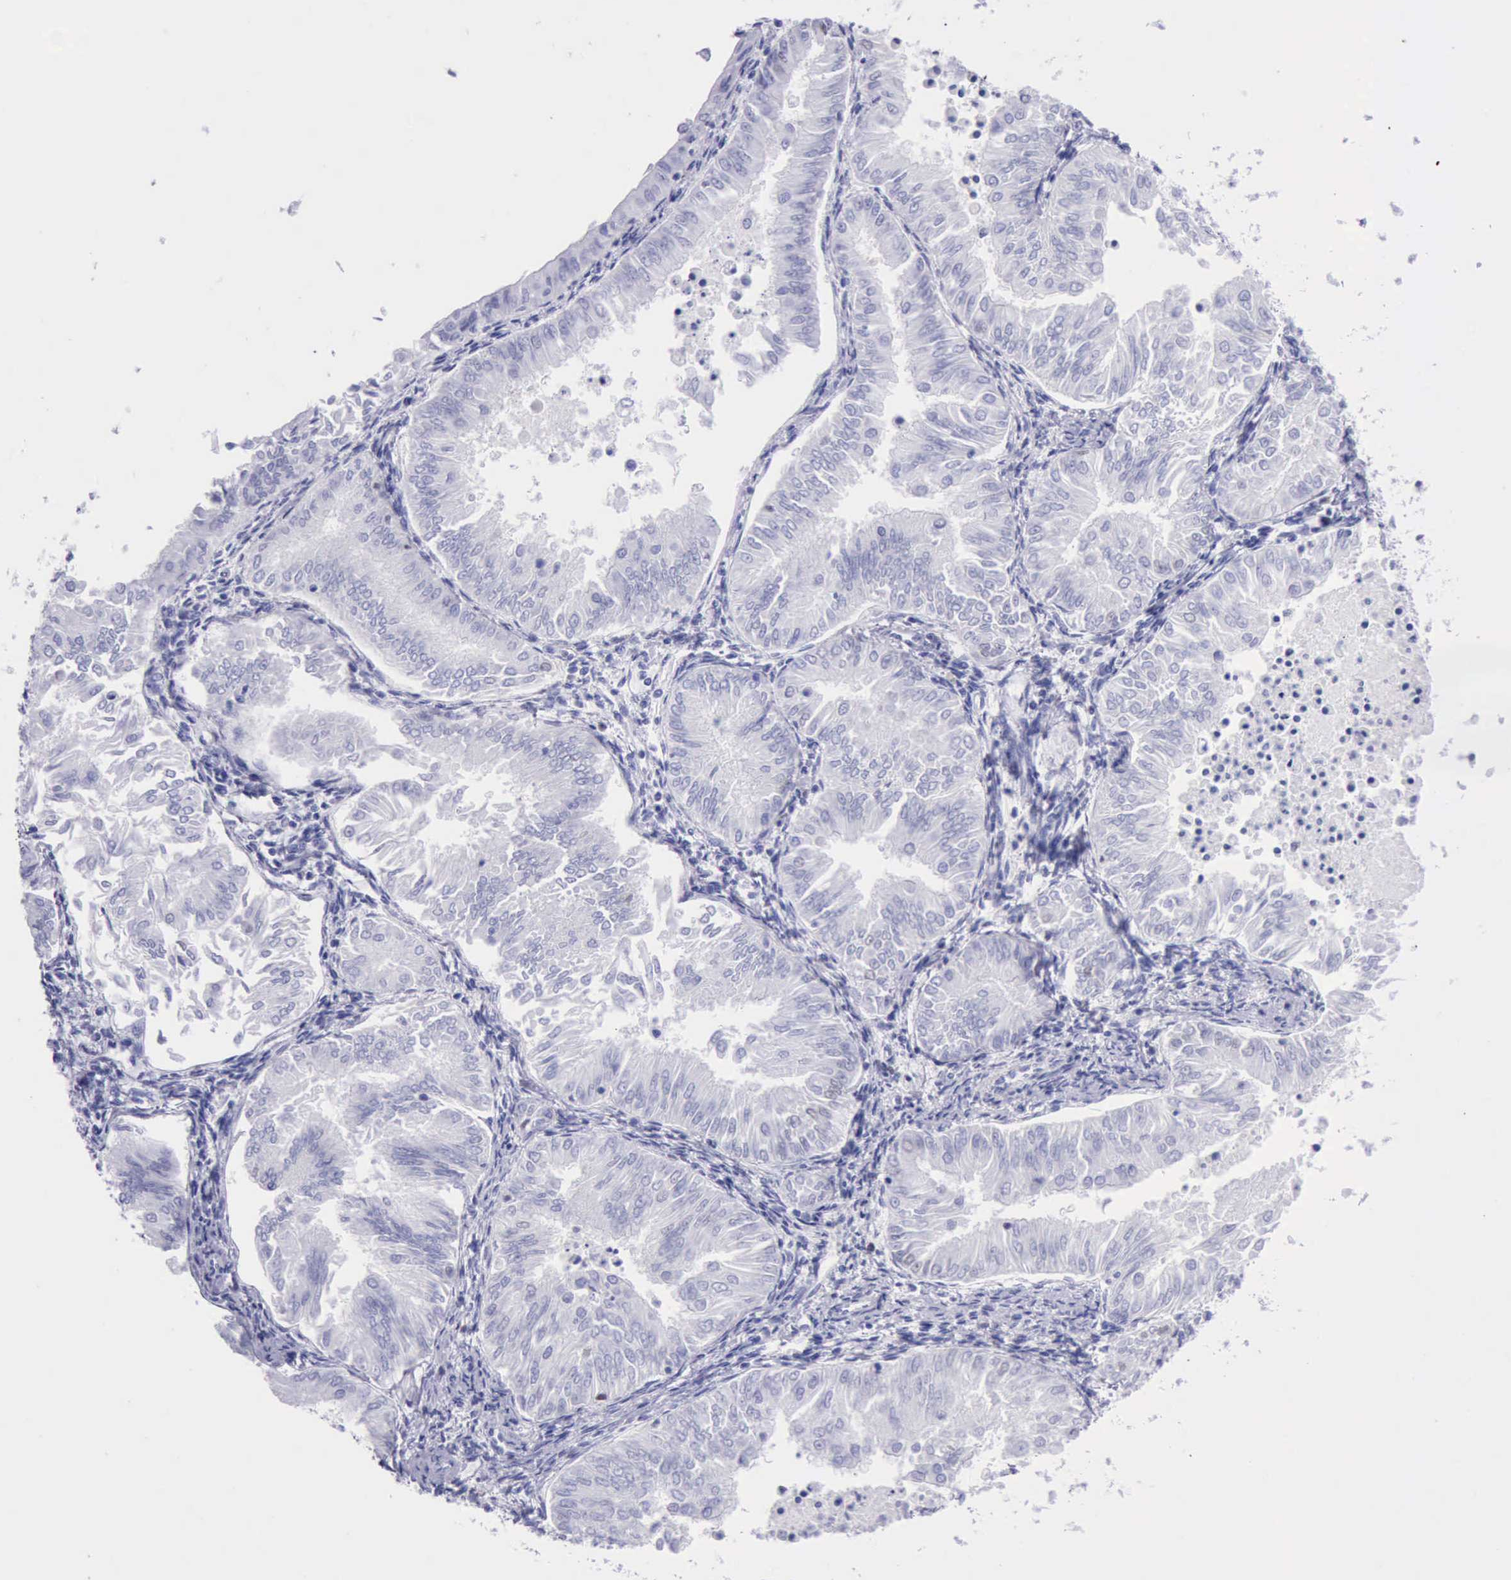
{"staining": {"intensity": "negative", "quantity": "none", "location": "none"}, "tissue": "endometrial cancer", "cell_type": "Tumor cells", "image_type": "cancer", "snomed": [{"axis": "morphology", "description": "Adenocarcinoma, NOS"}, {"axis": "topography", "description": "Endometrium"}], "caption": "Immunohistochemistry (IHC) of endometrial cancer shows no expression in tumor cells.", "gene": "MCM2", "patient": {"sex": "female", "age": 53}}